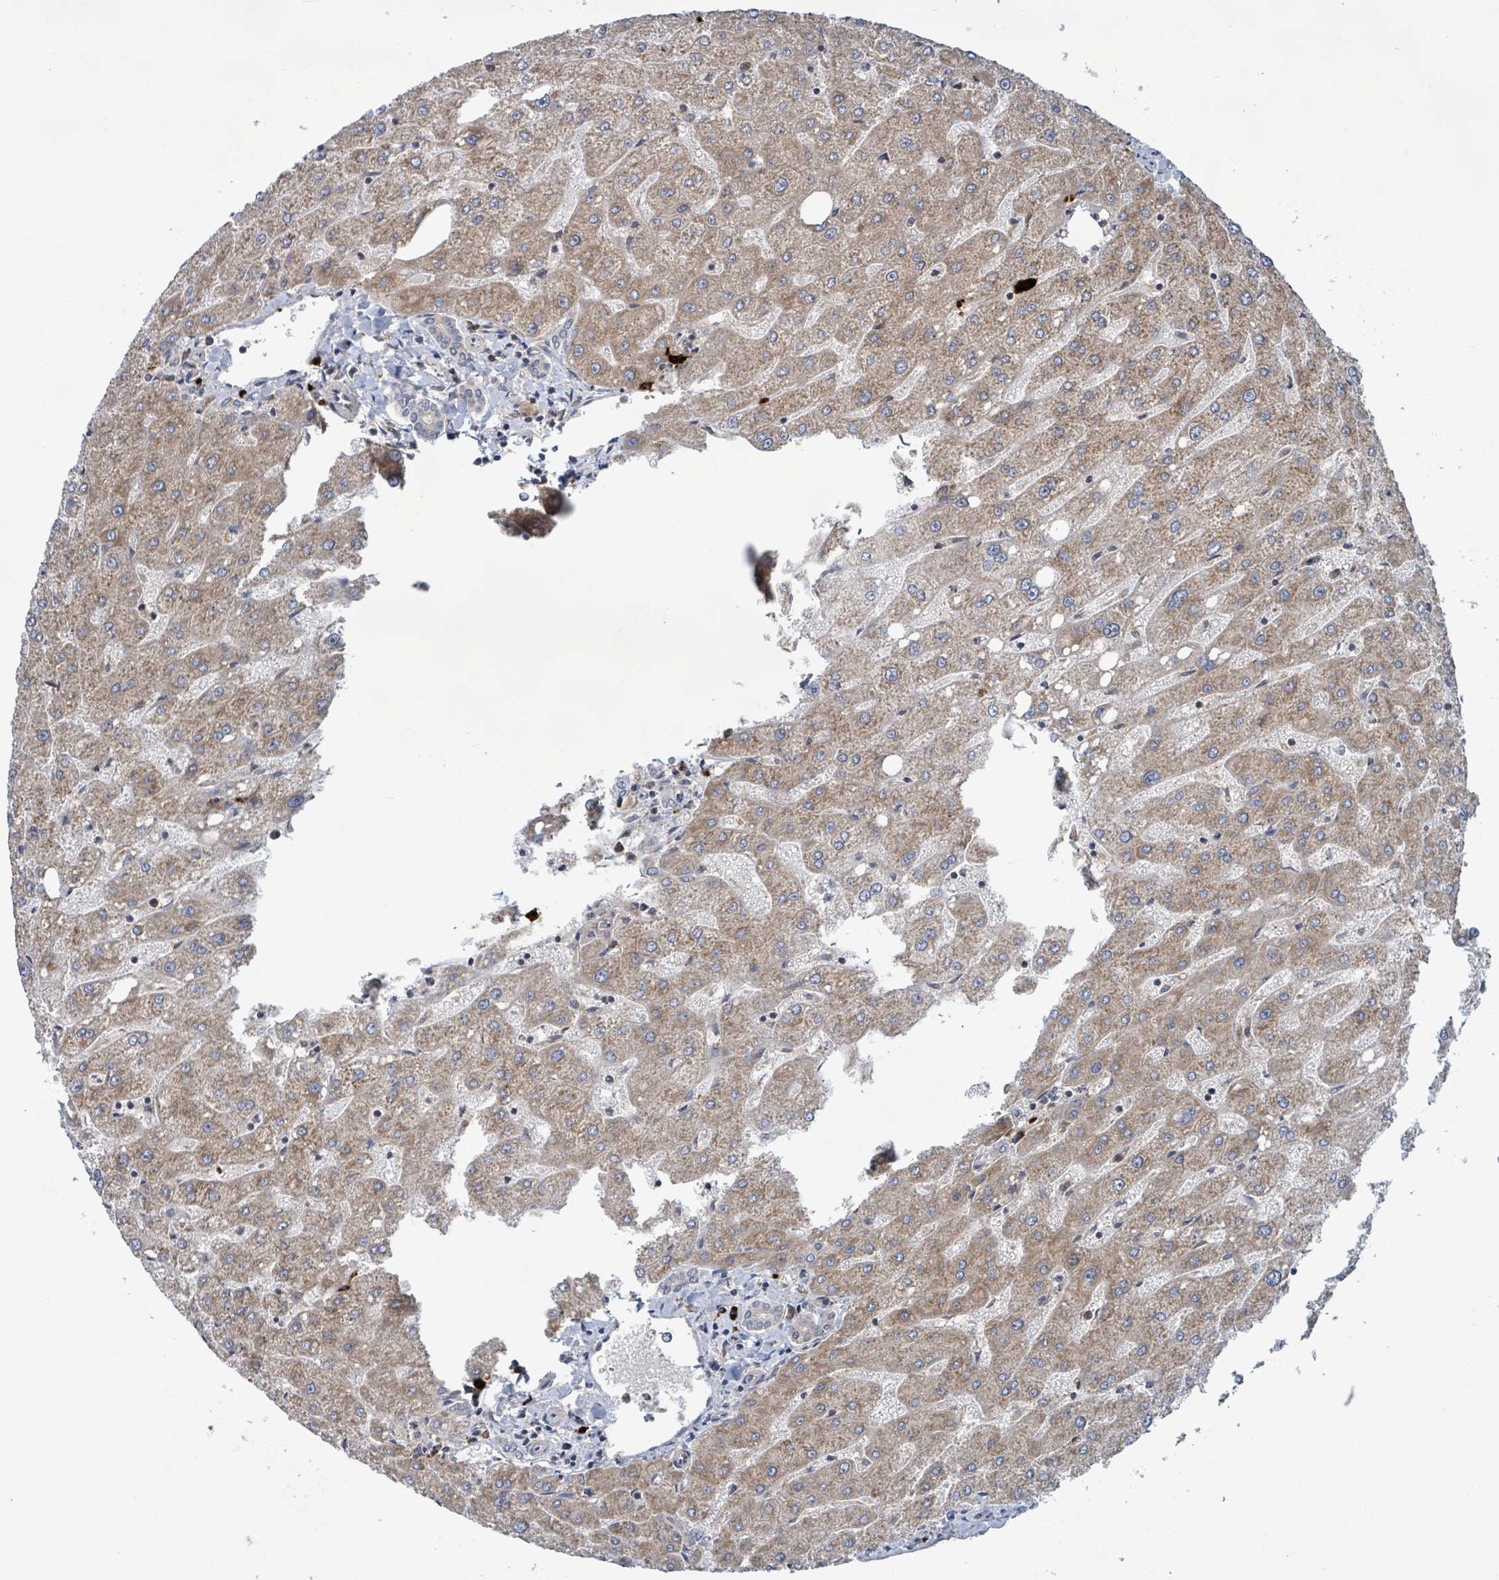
{"staining": {"intensity": "negative", "quantity": "none", "location": "none"}, "tissue": "liver", "cell_type": "Cholangiocytes", "image_type": "normal", "snomed": [{"axis": "morphology", "description": "Normal tissue, NOS"}, {"axis": "topography", "description": "Liver"}], "caption": "Liver stained for a protein using IHC demonstrates no positivity cholangiocytes.", "gene": "OR51E1", "patient": {"sex": "male", "age": 67}}